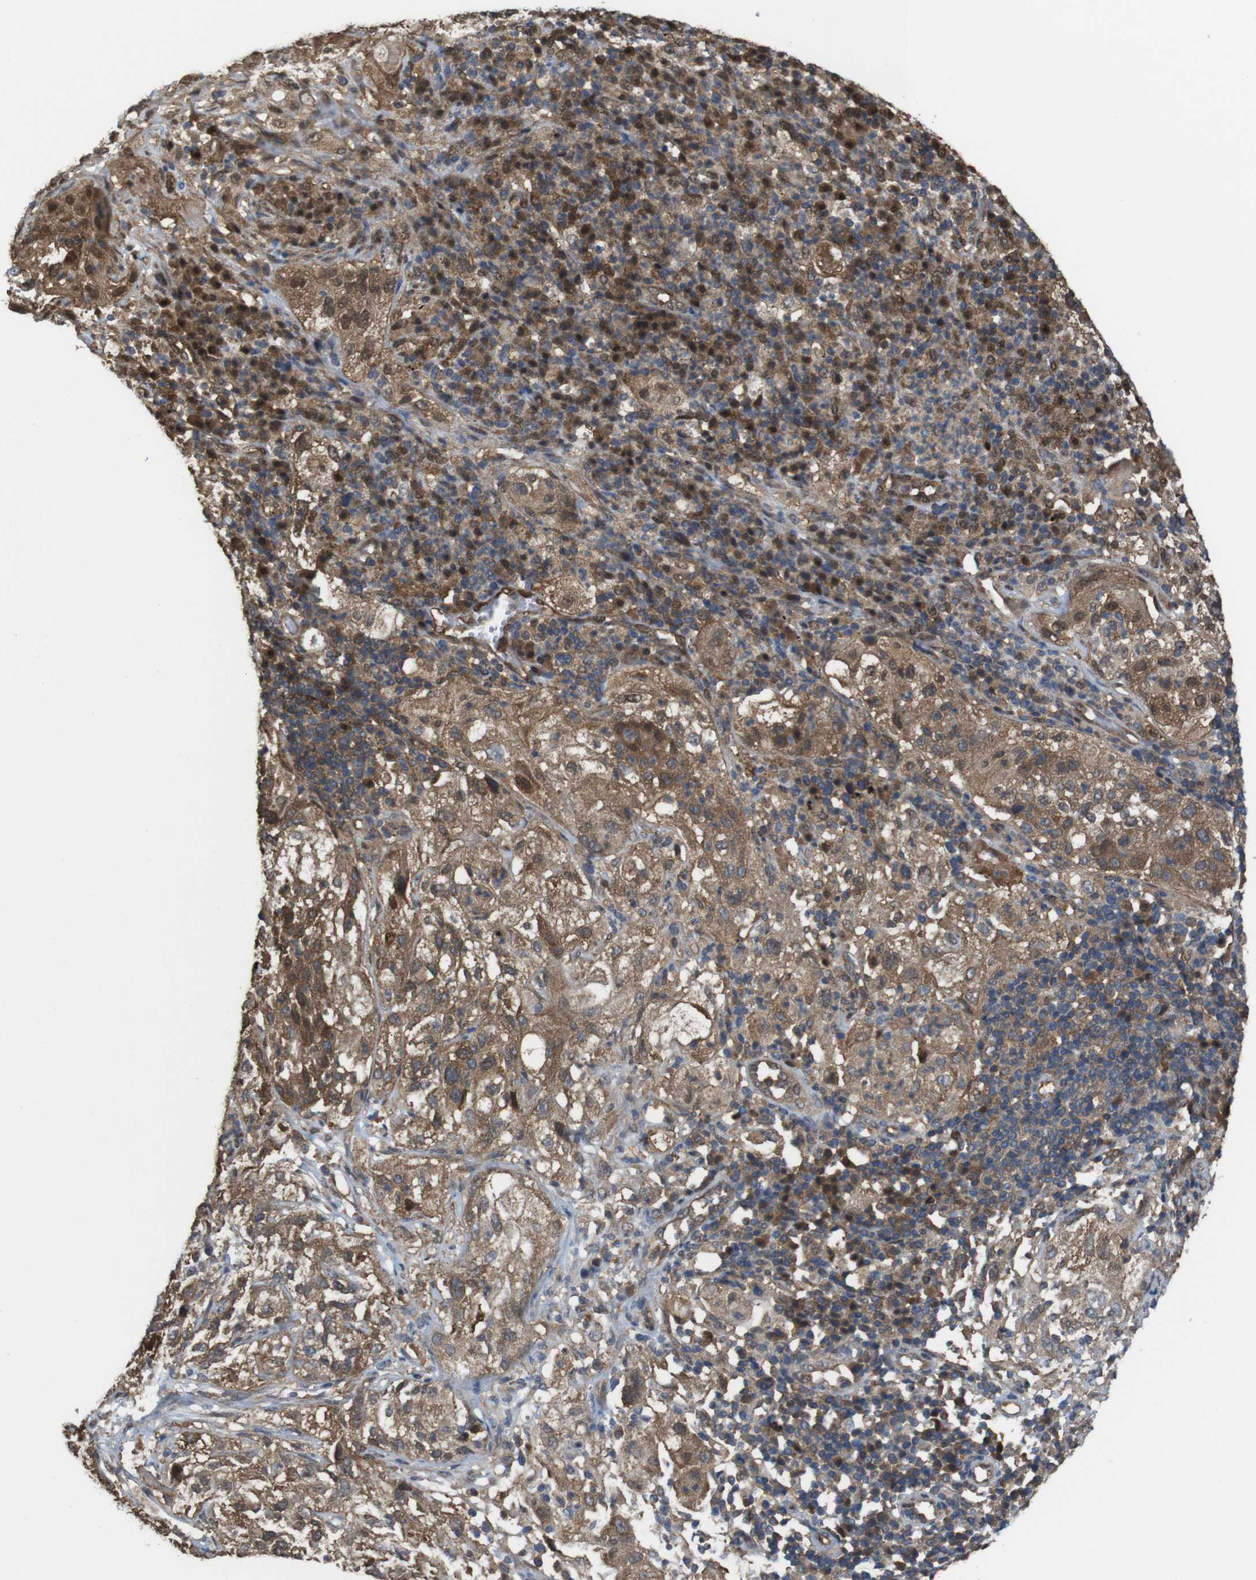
{"staining": {"intensity": "moderate", "quantity": ">75%", "location": "cytoplasmic/membranous,nuclear"}, "tissue": "lung cancer", "cell_type": "Tumor cells", "image_type": "cancer", "snomed": [{"axis": "morphology", "description": "Inflammation, NOS"}, {"axis": "morphology", "description": "Squamous cell carcinoma, NOS"}, {"axis": "topography", "description": "Lymph node"}, {"axis": "topography", "description": "Soft tissue"}, {"axis": "topography", "description": "Lung"}], "caption": "High-magnification brightfield microscopy of lung cancer stained with DAB (3,3'-diaminobenzidine) (brown) and counterstained with hematoxylin (blue). tumor cells exhibit moderate cytoplasmic/membranous and nuclear positivity is identified in about>75% of cells. (DAB IHC, brown staining for protein, blue staining for nuclei).", "gene": "YWHAG", "patient": {"sex": "male", "age": 66}}